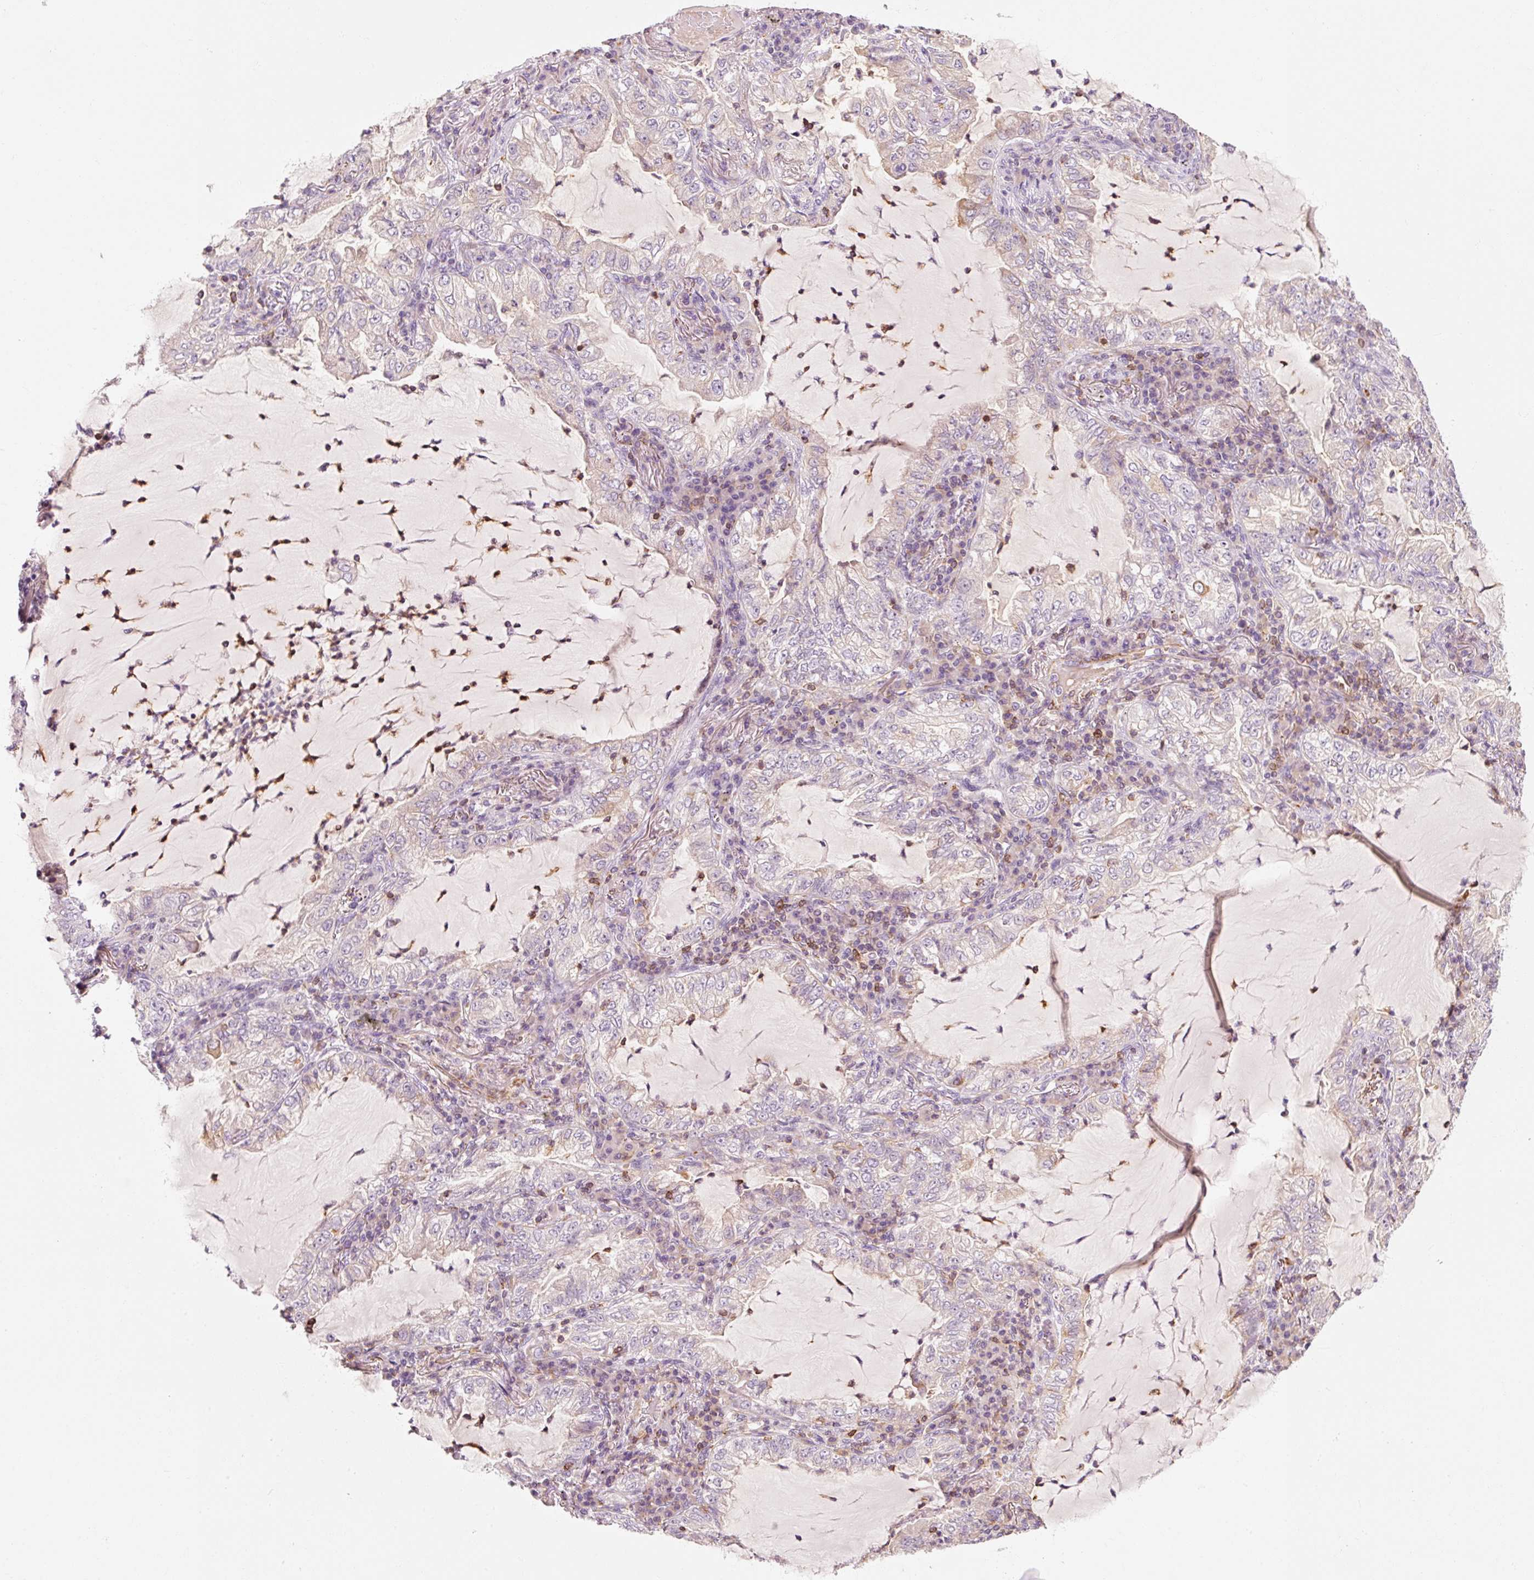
{"staining": {"intensity": "negative", "quantity": "none", "location": "none"}, "tissue": "lung cancer", "cell_type": "Tumor cells", "image_type": "cancer", "snomed": [{"axis": "morphology", "description": "Adenocarcinoma, NOS"}, {"axis": "topography", "description": "Lung"}], "caption": "There is no significant expression in tumor cells of lung adenocarcinoma.", "gene": "OR8K1", "patient": {"sex": "female", "age": 73}}